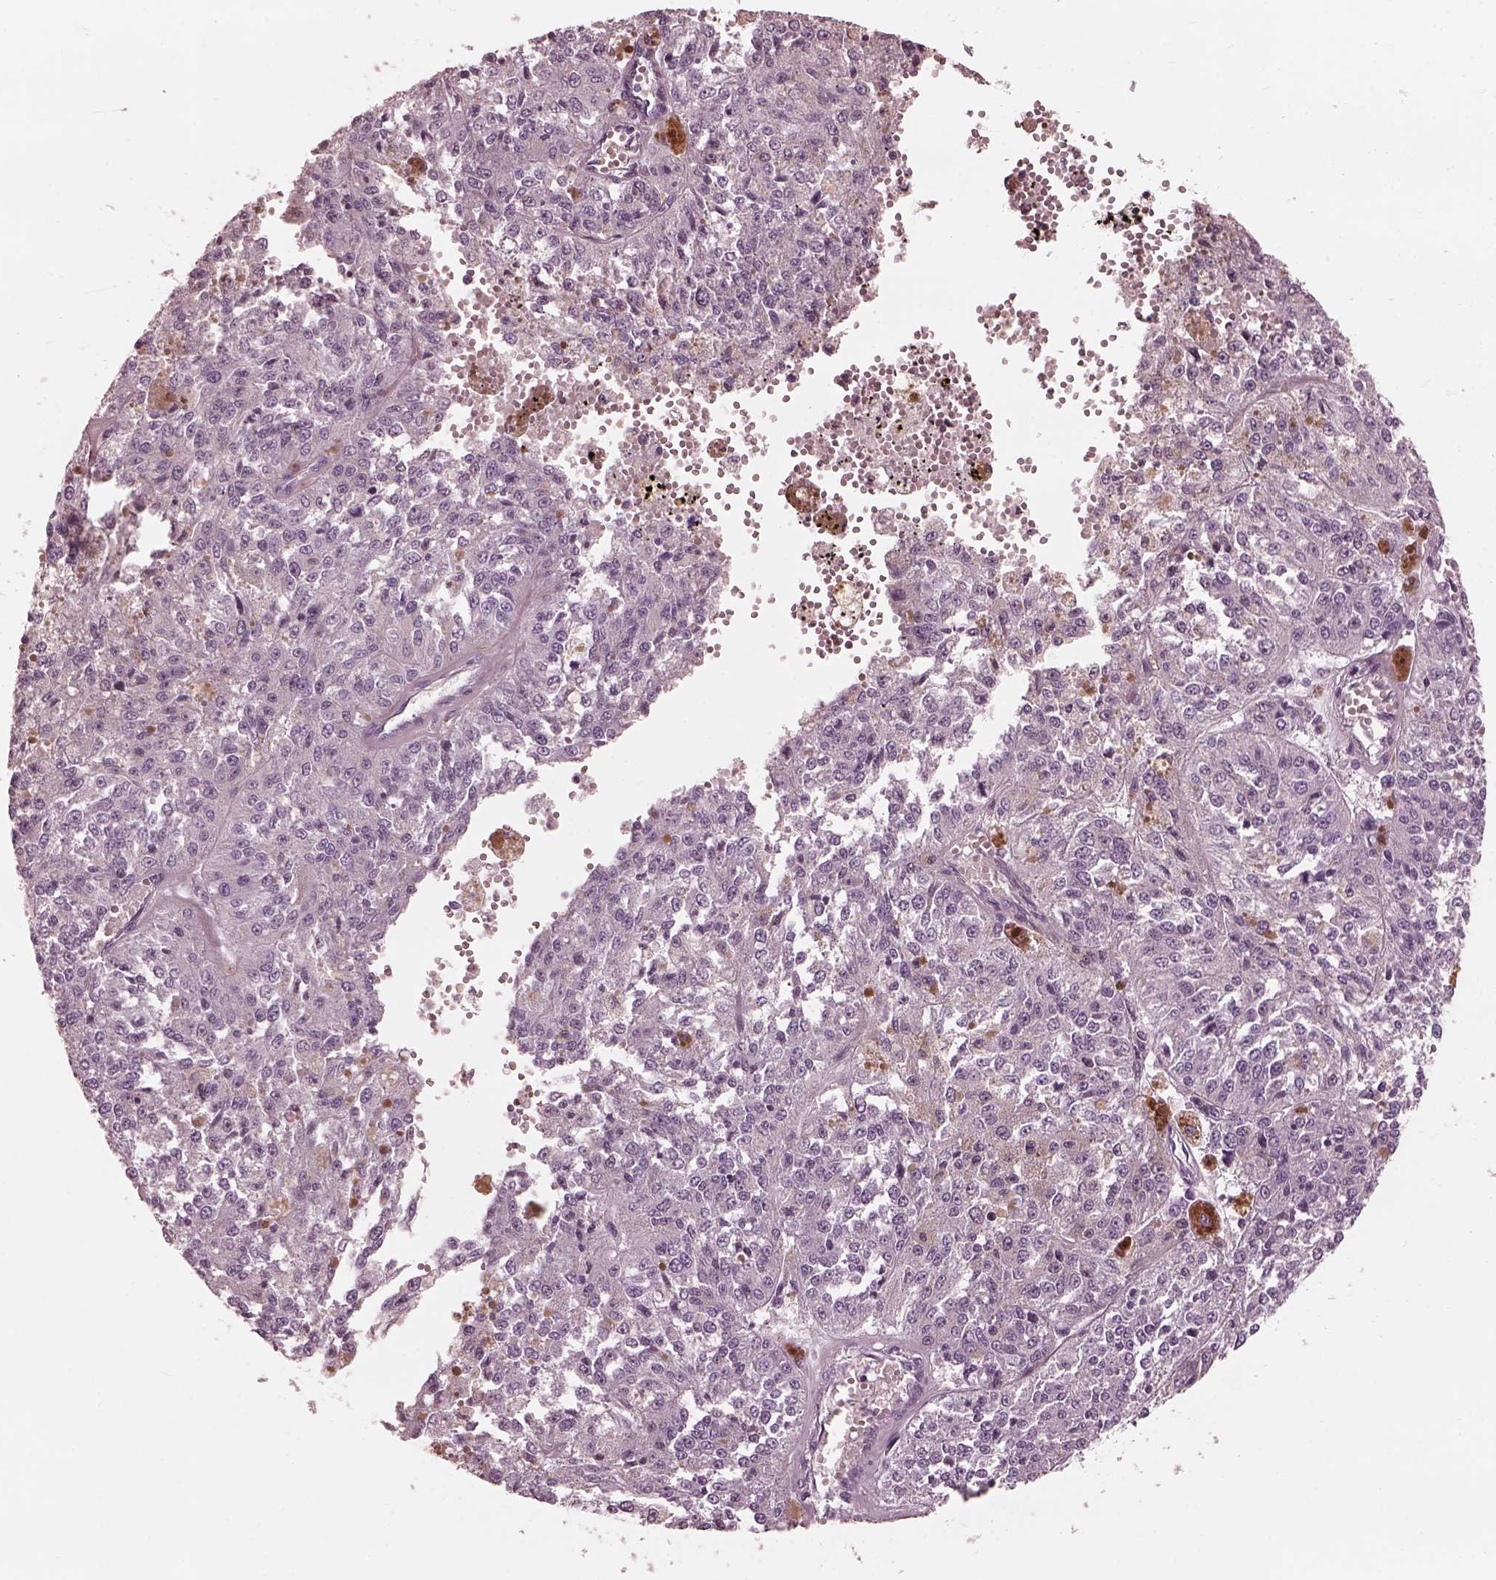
{"staining": {"intensity": "negative", "quantity": "none", "location": "none"}, "tissue": "melanoma", "cell_type": "Tumor cells", "image_type": "cancer", "snomed": [{"axis": "morphology", "description": "Malignant melanoma, Metastatic site"}, {"axis": "topography", "description": "Lymph node"}], "caption": "Human melanoma stained for a protein using immunohistochemistry (IHC) reveals no staining in tumor cells.", "gene": "FABP9", "patient": {"sex": "female", "age": 64}}